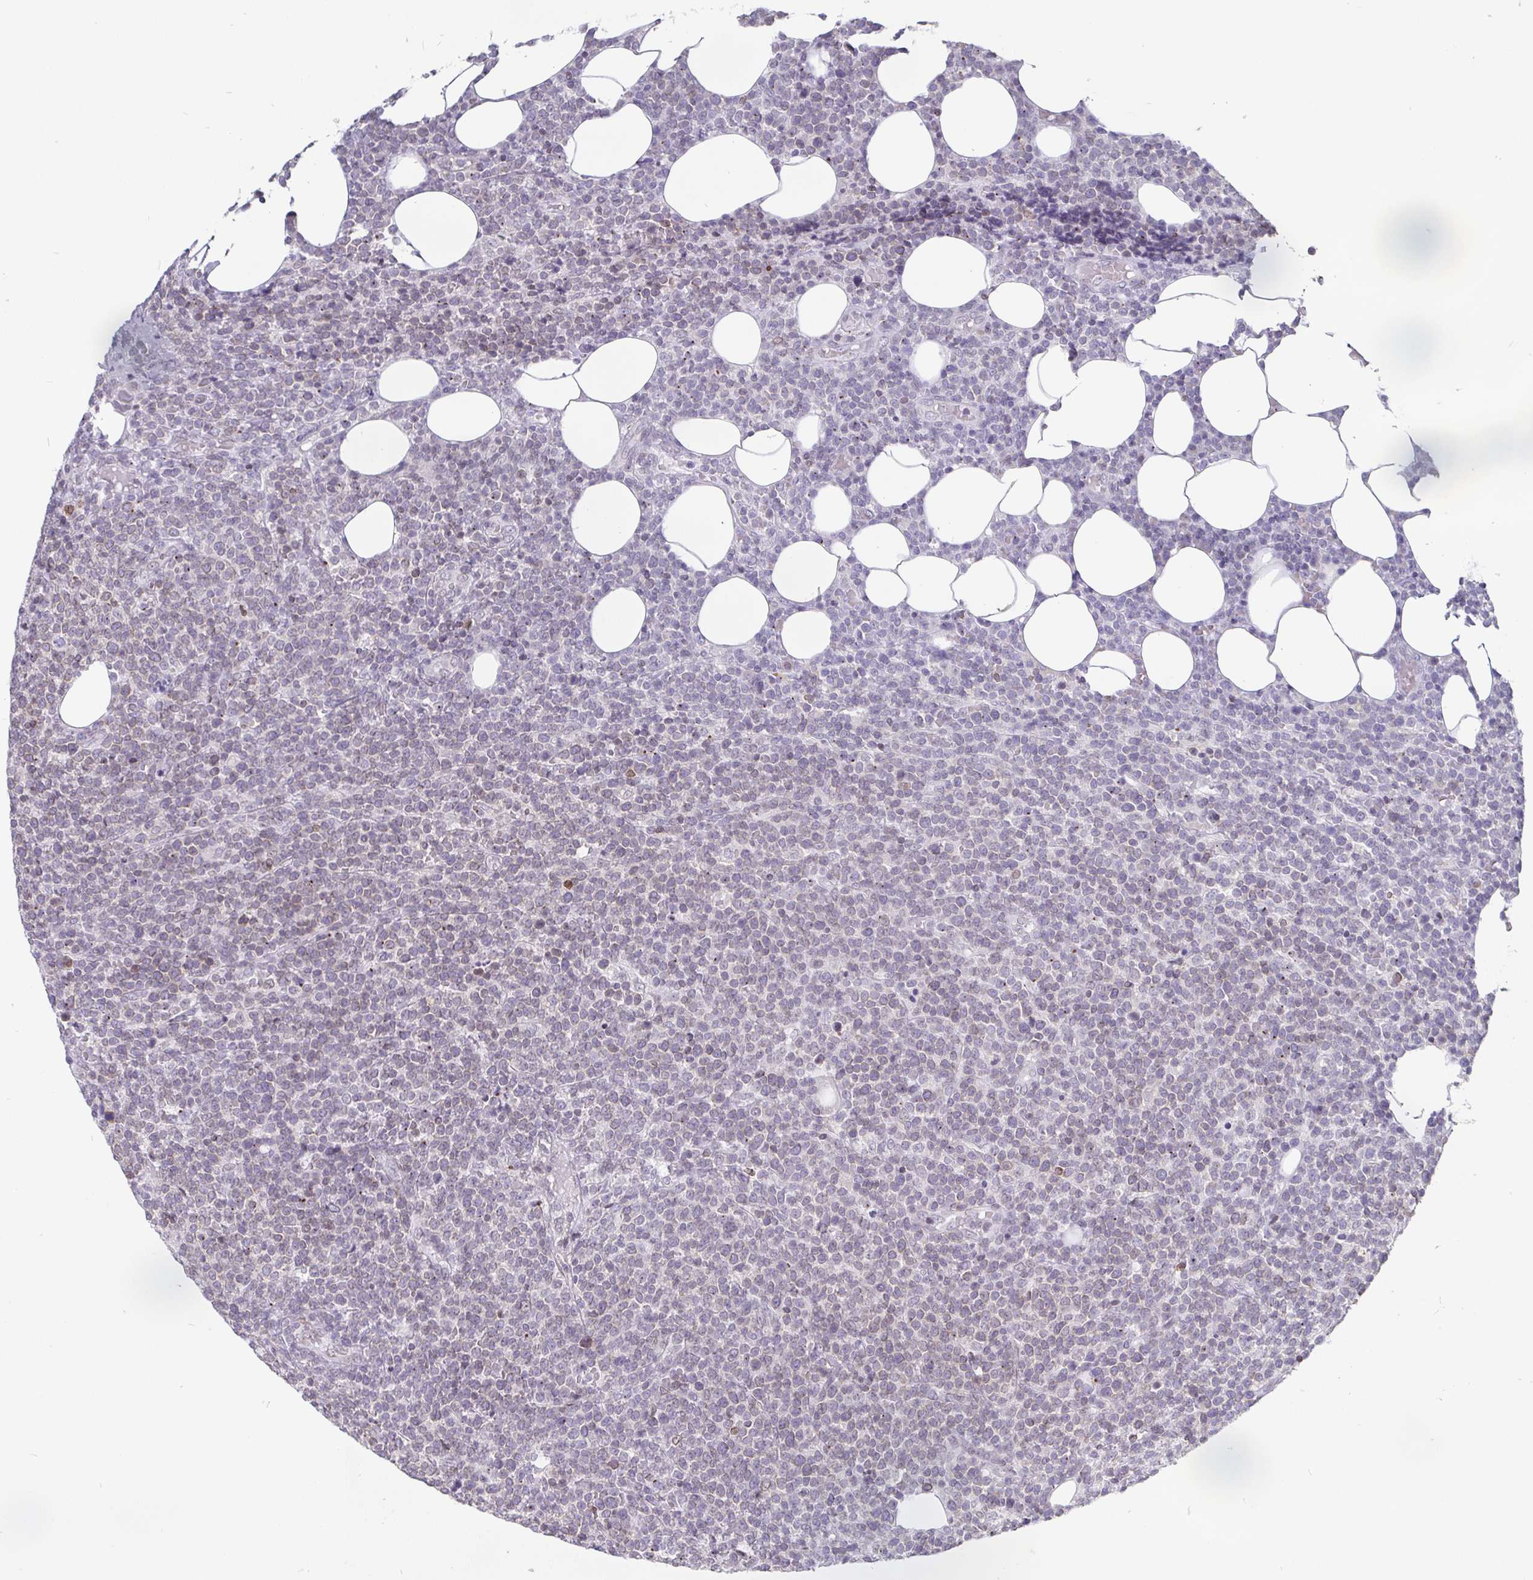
{"staining": {"intensity": "negative", "quantity": "none", "location": "none"}, "tissue": "lymphoma", "cell_type": "Tumor cells", "image_type": "cancer", "snomed": [{"axis": "morphology", "description": "Malignant lymphoma, non-Hodgkin's type, High grade"}, {"axis": "topography", "description": "Lymph node"}], "caption": "Immunohistochemistry histopathology image of high-grade malignant lymphoma, non-Hodgkin's type stained for a protein (brown), which exhibits no expression in tumor cells.", "gene": "EMD", "patient": {"sex": "male", "age": 61}}